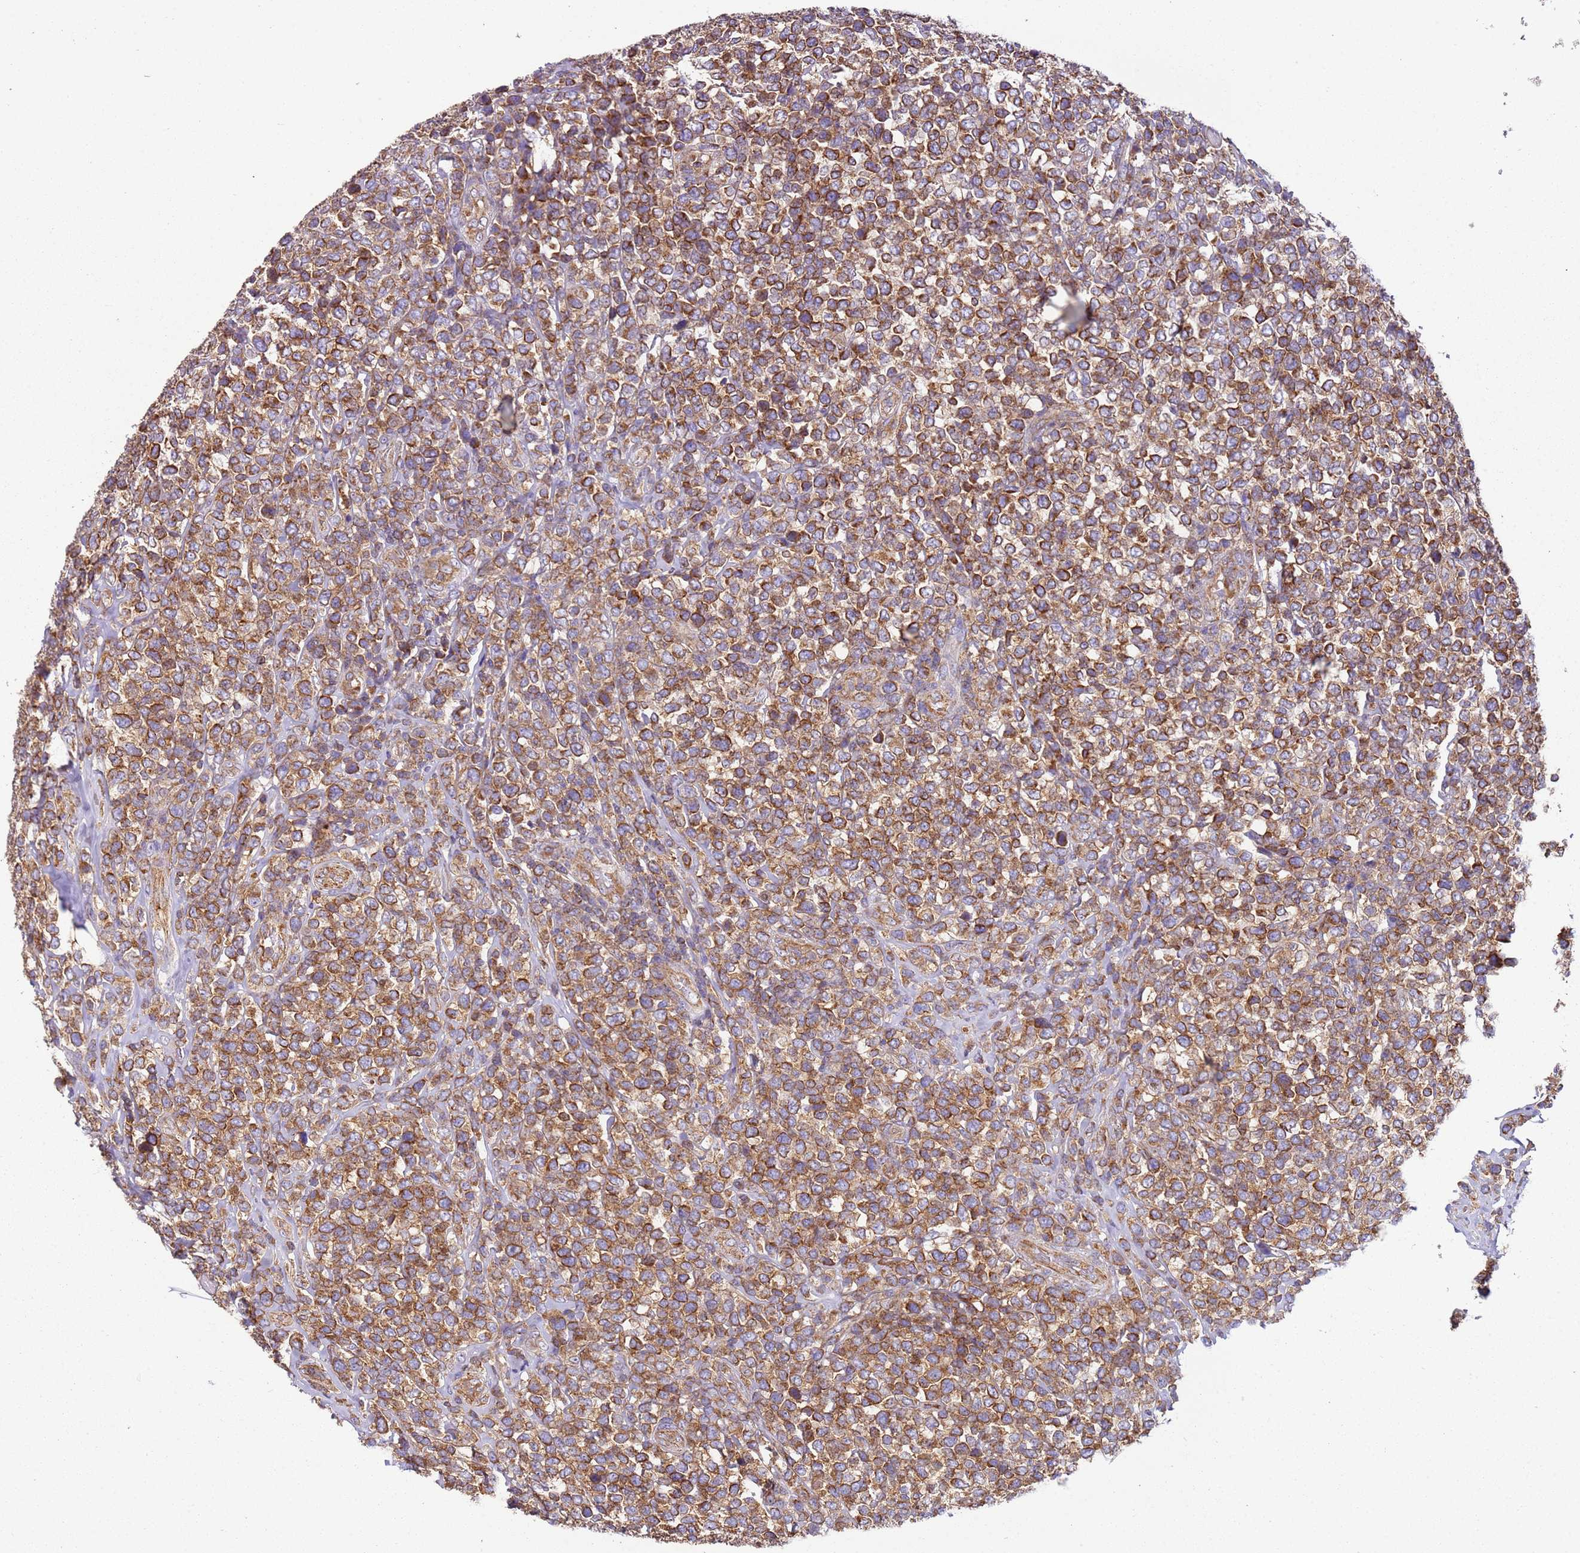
{"staining": {"intensity": "moderate", "quantity": ">75%", "location": "cytoplasmic/membranous"}, "tissue": "lymphoma", "cell_type": "Tumor cells", "image_type": "cancer", "snomed": [{"axis": "morphology", "description": "Malignant lymphoma, non-Hodgkin's type, High grade"}, {"axis": "topography", "description": "Soft tissue"}], "caption": "Moderate cytoplasmic/membranous protein staining is identified in approximately >75% of tumor cells in lymphoma.", "gene": "RMND5A", "patient": {"sex": "female", "age": 56}}